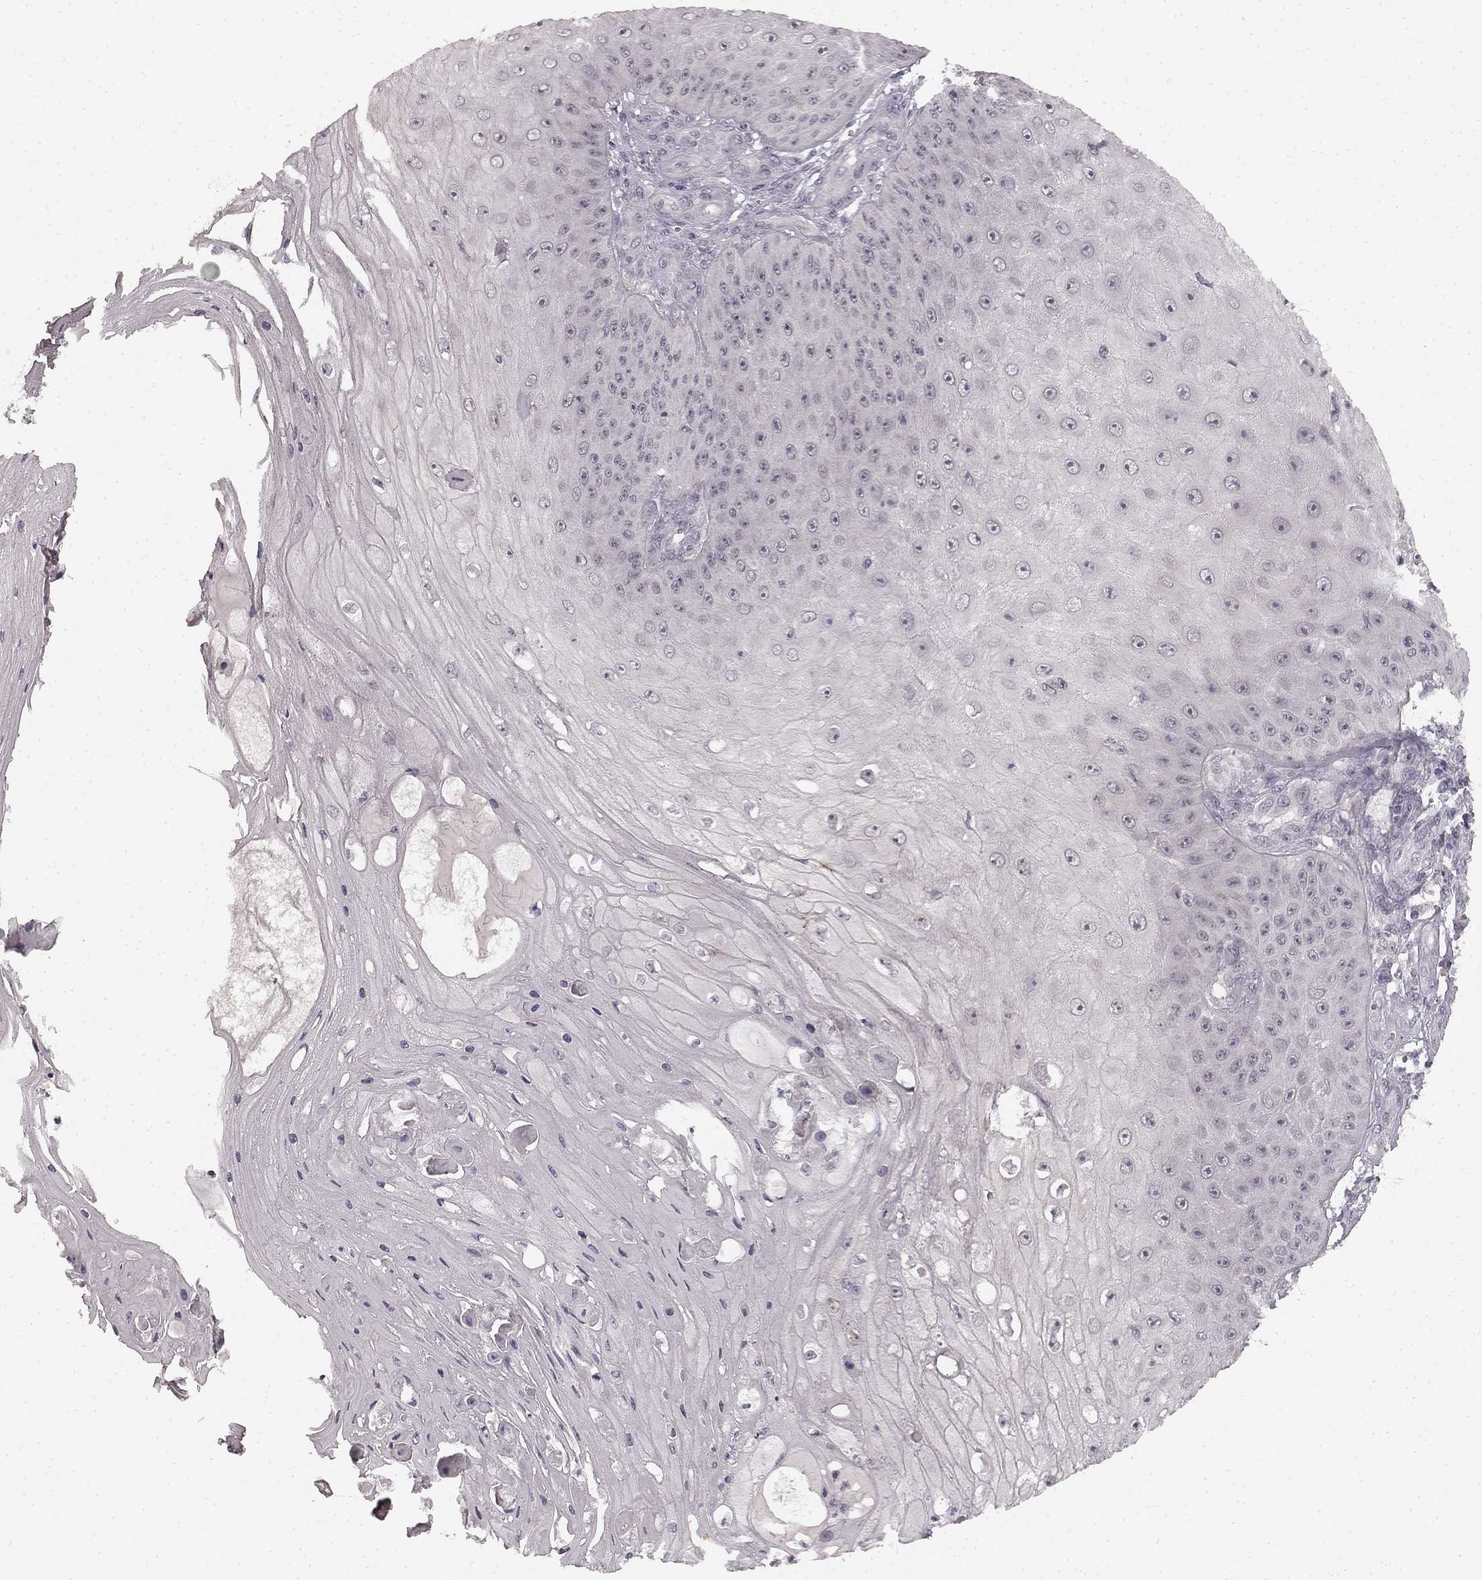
{"staining": {"intensity": "negative", "quantity": "none", "location": "none"}, "tissue": "skin cancer", "cell_type": "Tumor cells", "image_type": "cancer", "snomed": [{"axis": "morphology", "description": "Squamous cell carcinoma, NOS"}, {"axis": "topography", "description": "Skin"}], "caption": "Tumor cells show no significant positivity in squamous cell carcinoma (skin).", "gene": "HCN4", "patient": {"sex": "male", "age": 70}}